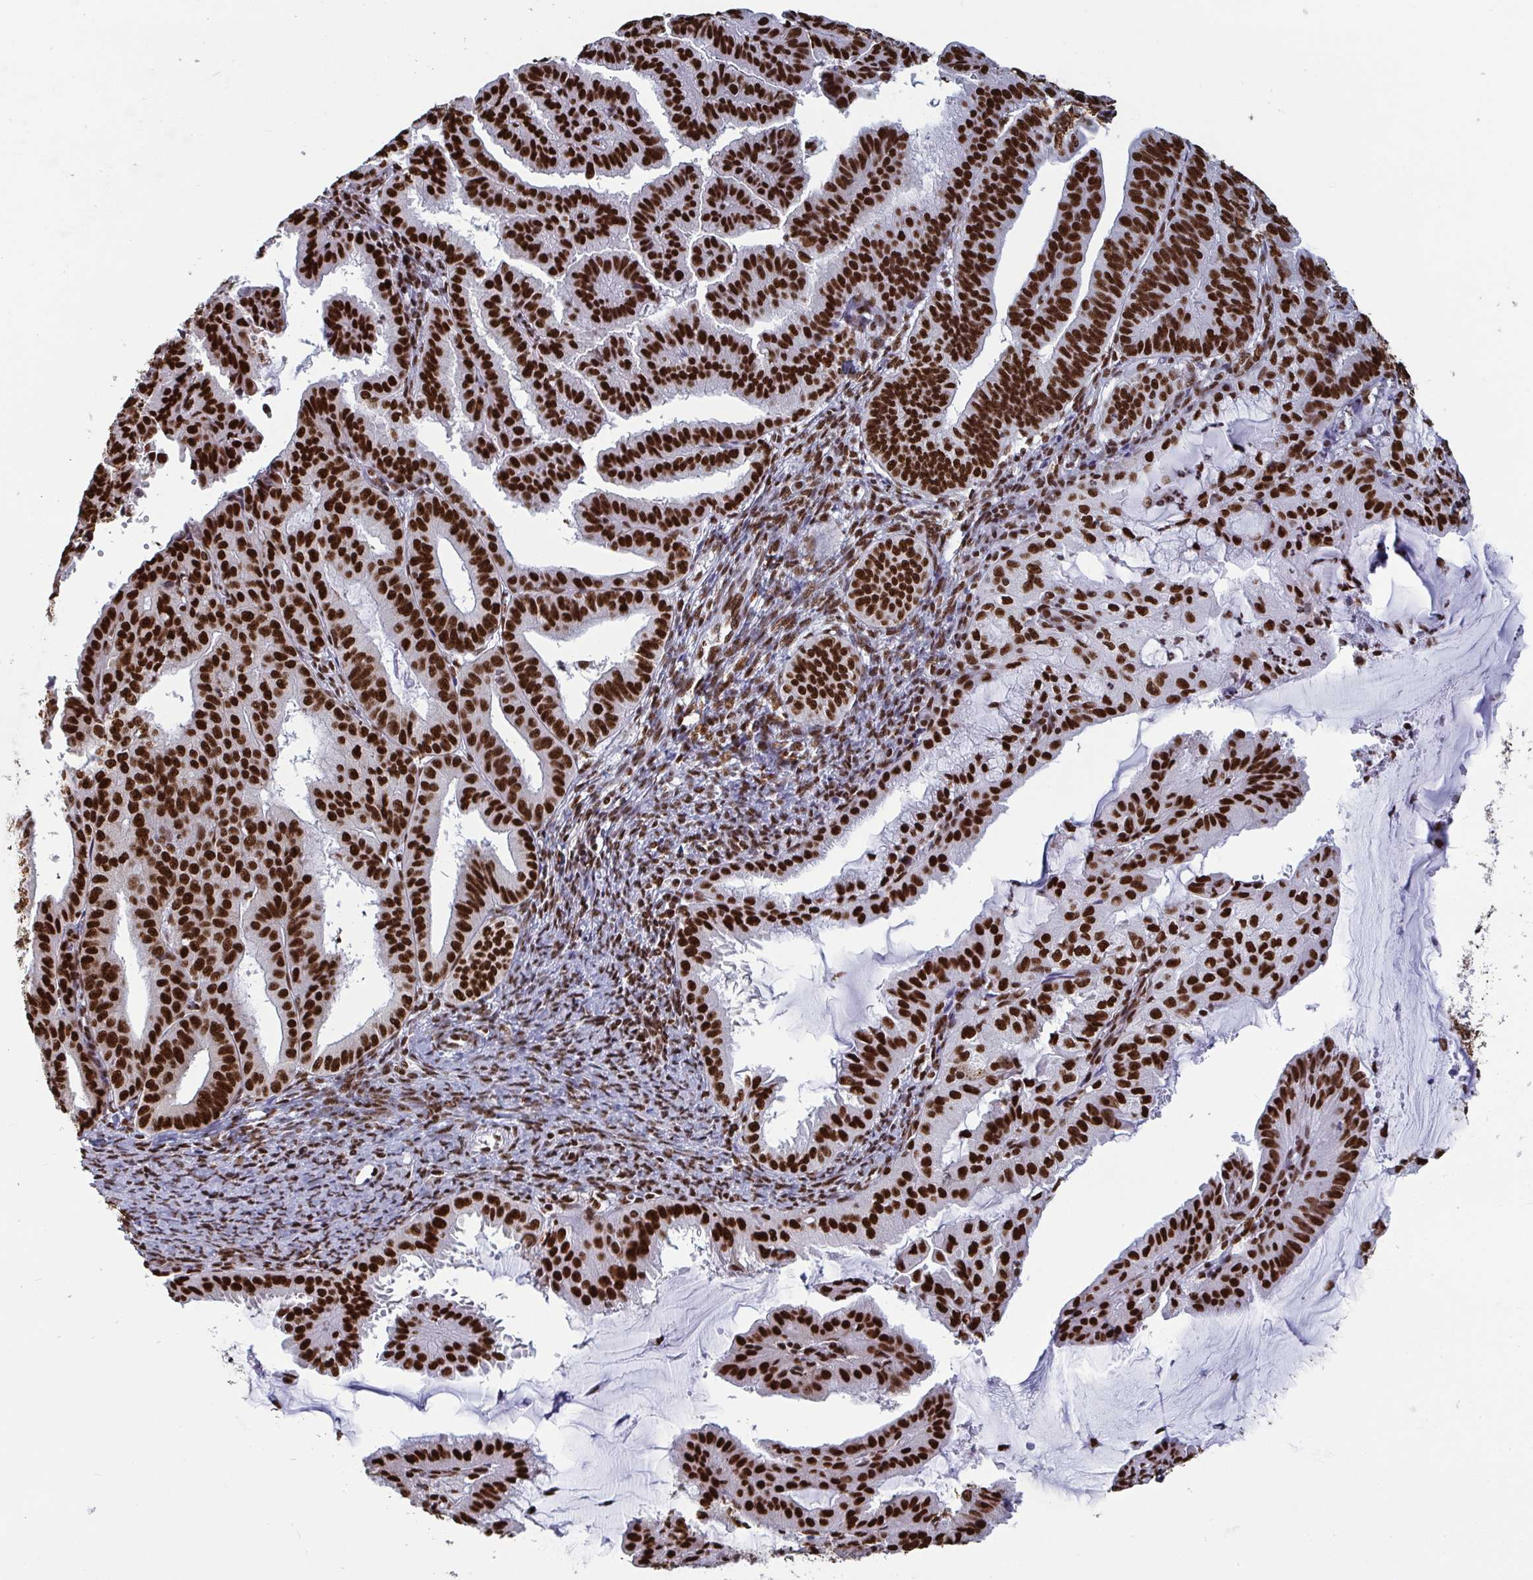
{"staining": {"intensity": "strong", "quantity": ">75%", "location": "nuclear"}, "tissue": "endometrial cancer", "cell_type": "Tumor cells", "image_type": "cancer", "snomed": [{"axis": "morphology", "description": "Adenocarcinoma, NOS"}, {"axis": "topography", "description": "Endometrium"}], "caption": "Immunohistochemical staining of human endometrial cancer demonstrates strong nuclear protein positivity in about >75% of tumor cells.", "gene": "GAR1", "patient": {"sex": "female", "age": 70}}